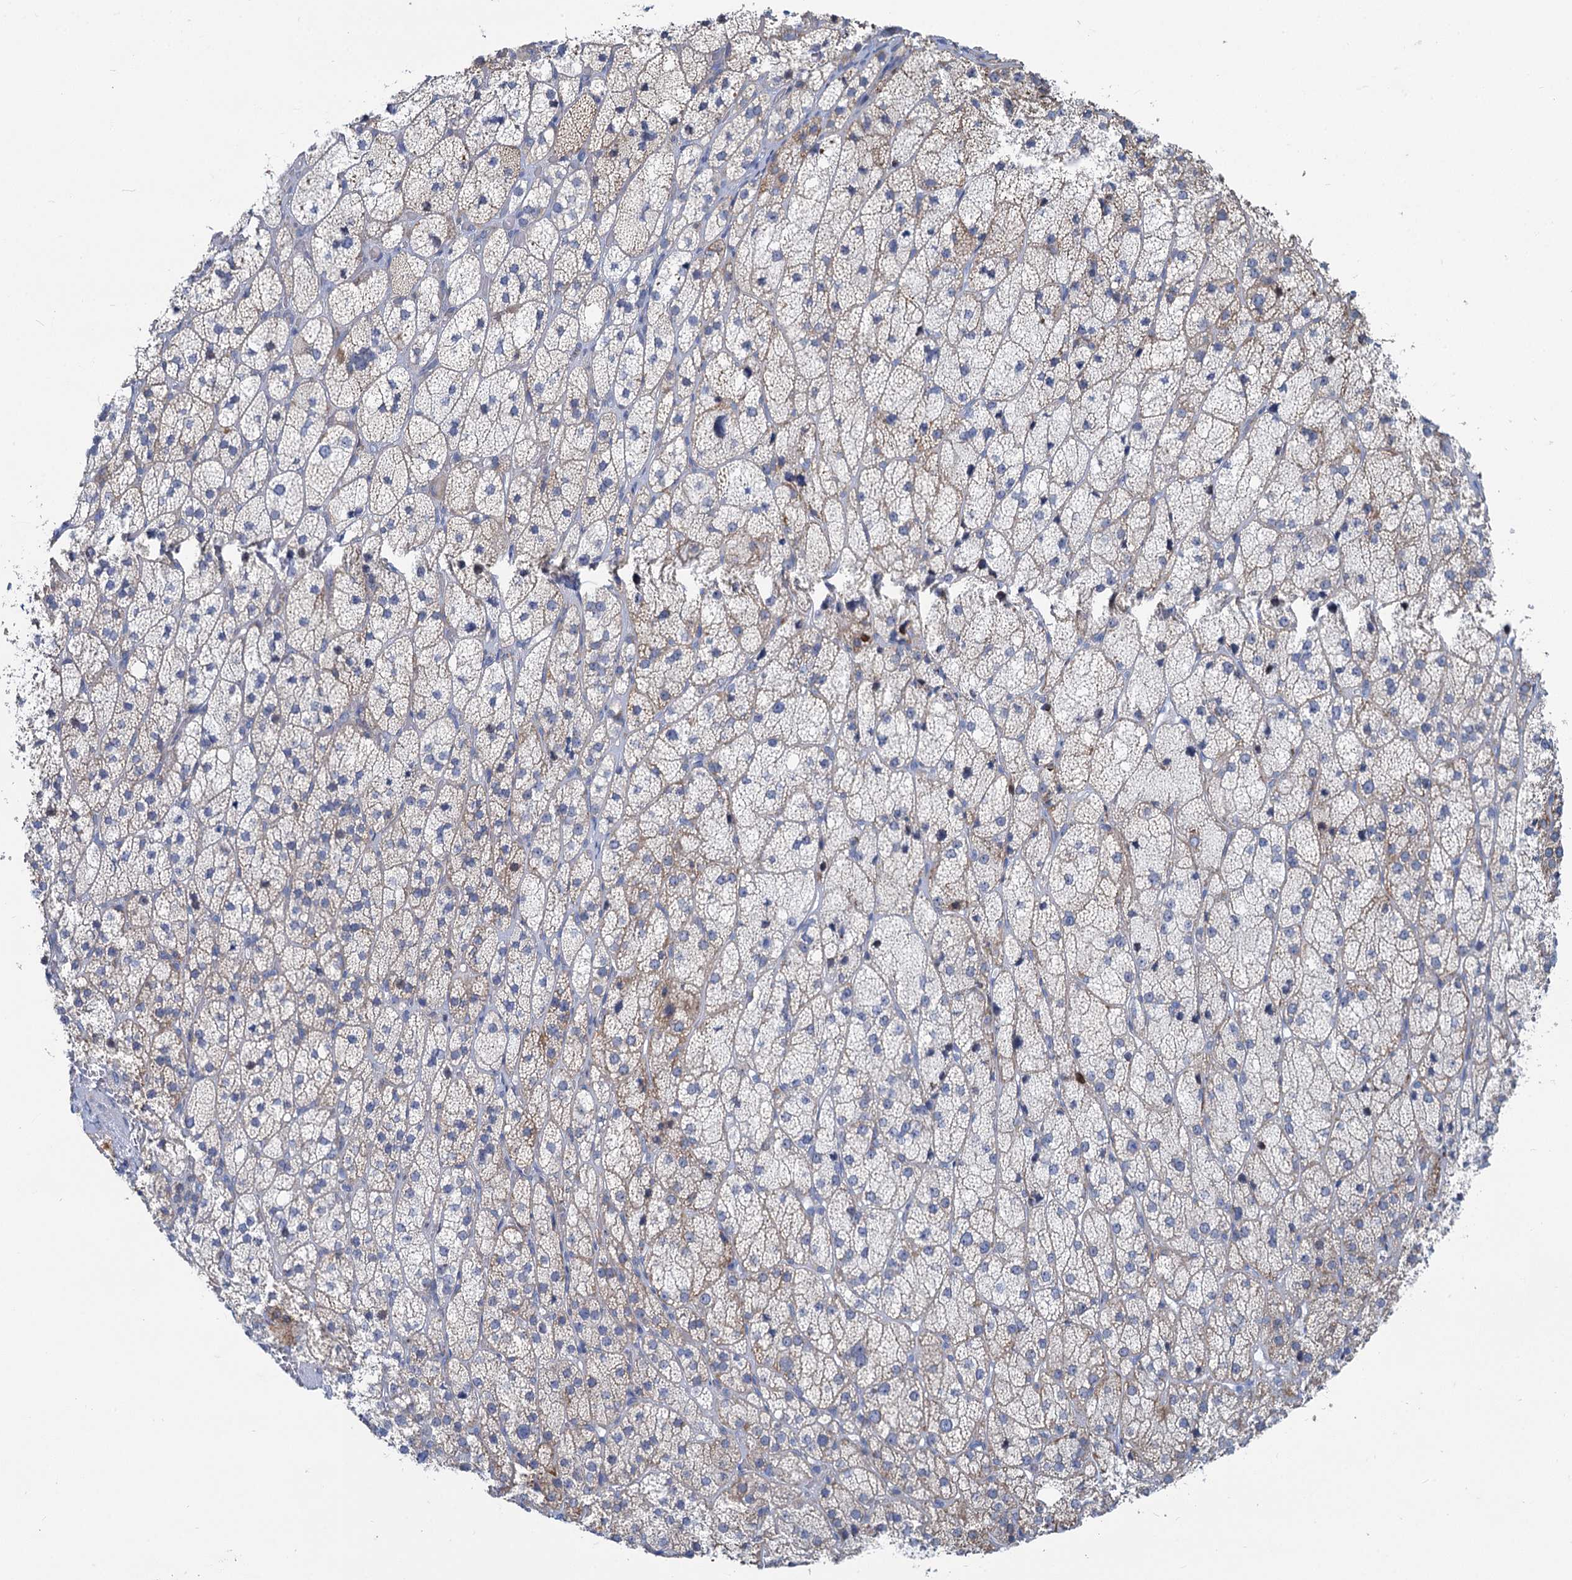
{"staining": {"intensity": "moderate", "quantity": "<25%", "location": "cytoplasmic/membranous"}, "tissue": "adrenal gland", "cell_type": "Glandular cells", "image_type": "normal", "snomed": [{"axis": "morphology", "description": "Normal tissue, NOS"}, {"axis": "topography", "description": "Adrenal gland"}], "caption": "IHC staining of unremarkable adrenal gland, which reveals low levels of moderate cytoplasmic/membranous staining in approximately <25% of glandular cells indicating moderate cytoplasmic/membranous protein positivity. The staining was performed using DAB (brown) for protein detection and nuclei were counterstained in hematoxylin (blue).", "gene": "PRSS35", "patient": {"sex": "male", "age": 61}}